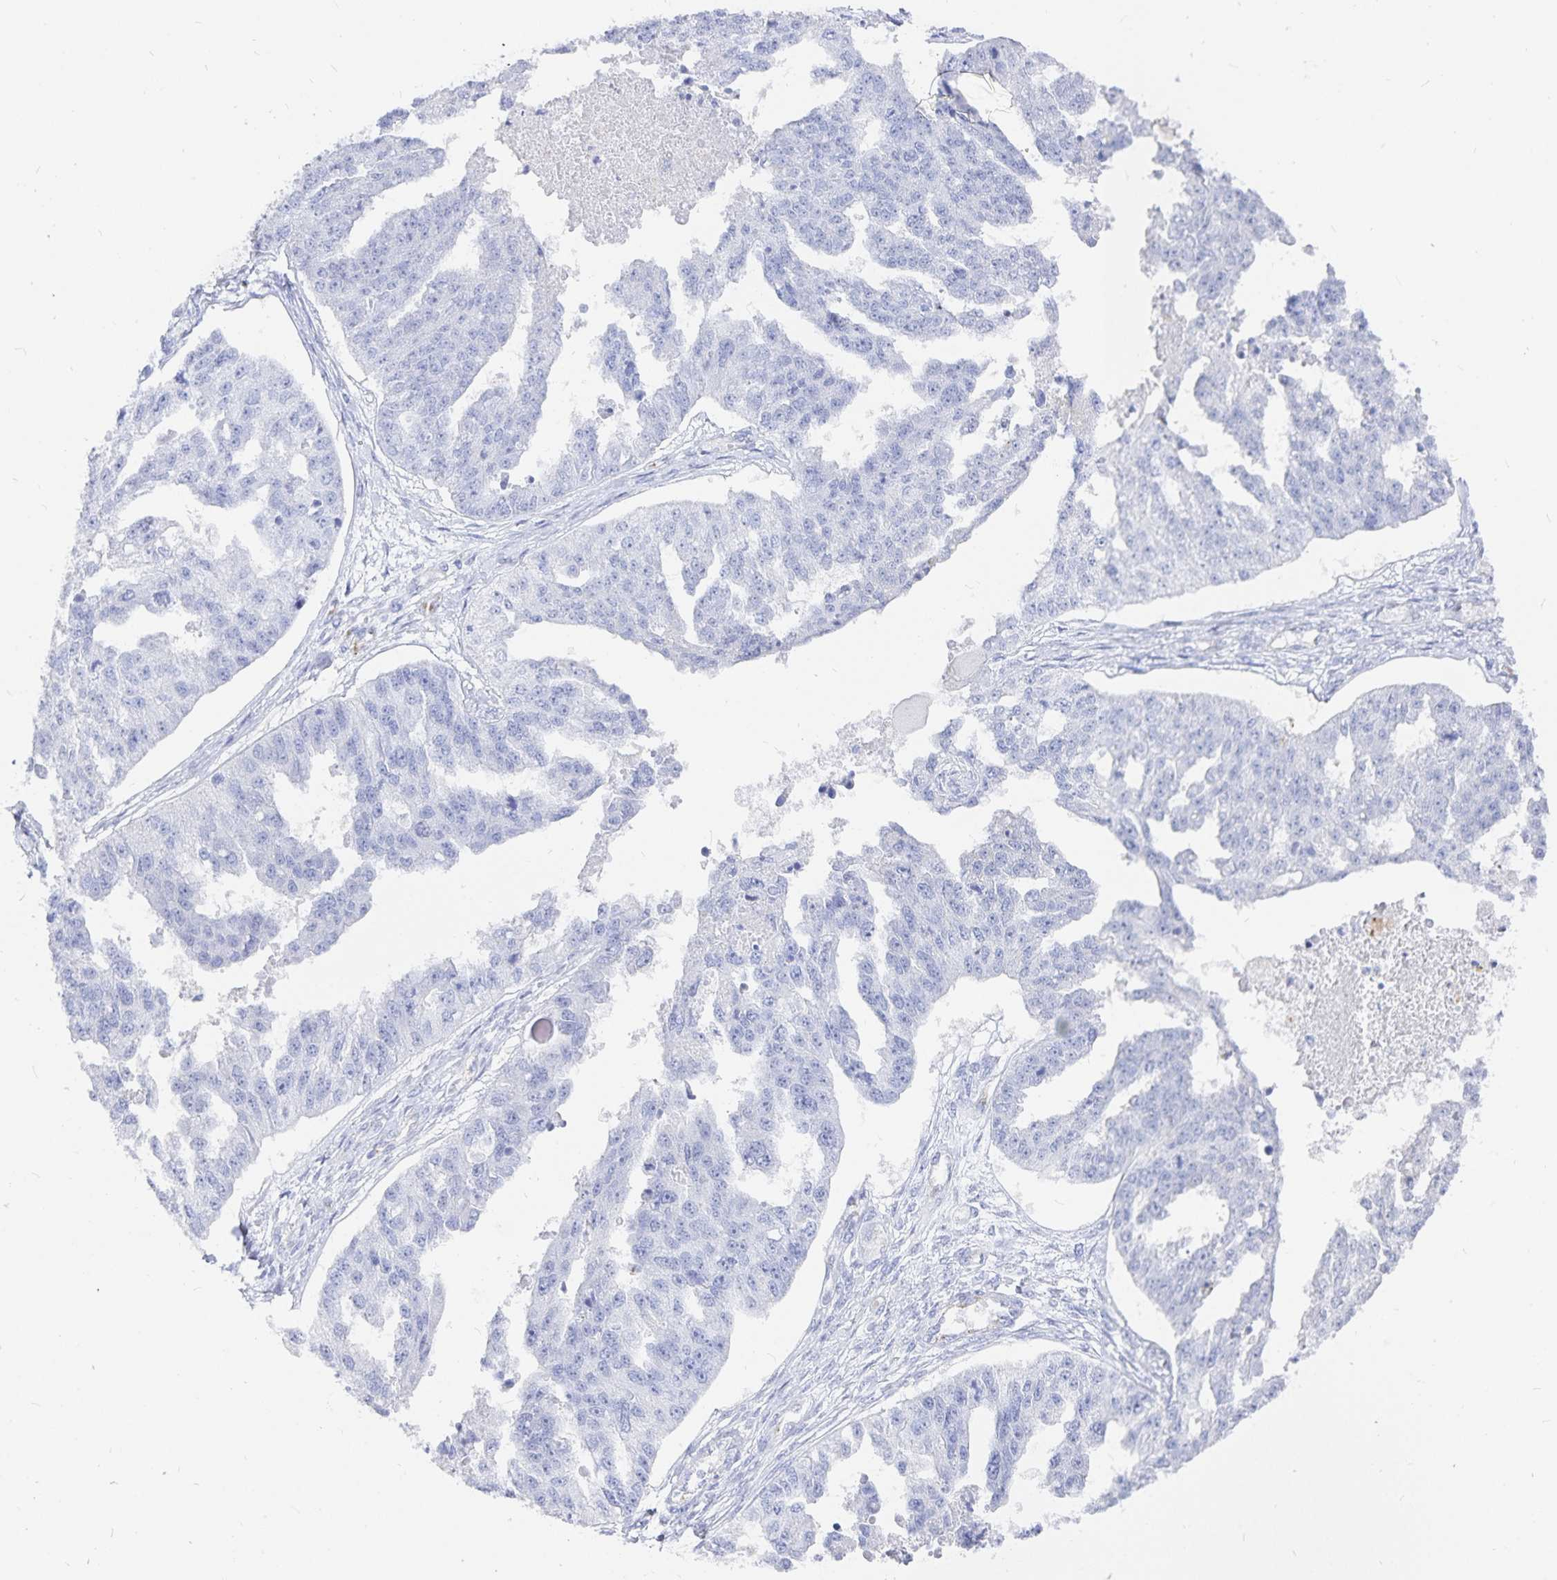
{"staining": {"intensity": "negative", "quantity": "none", "location": "none"}, "tissue": "ovarian cancer", "cell_type": "Tumor cells", "image_type": "cancer", "snomed": [{"axis": "morphology", "description": "Cystadenocarcinoma, serous, NOS"}, {"axis": "topography", "description": "Ovary"}], "caption": "This is an immunohistochemistry histopathology image of human ovarian serous cystadenocarcinoma. There is no positivity in tumor cells.", "gene": "INSL5", "patient": {"sex": "female", "age": 58}}